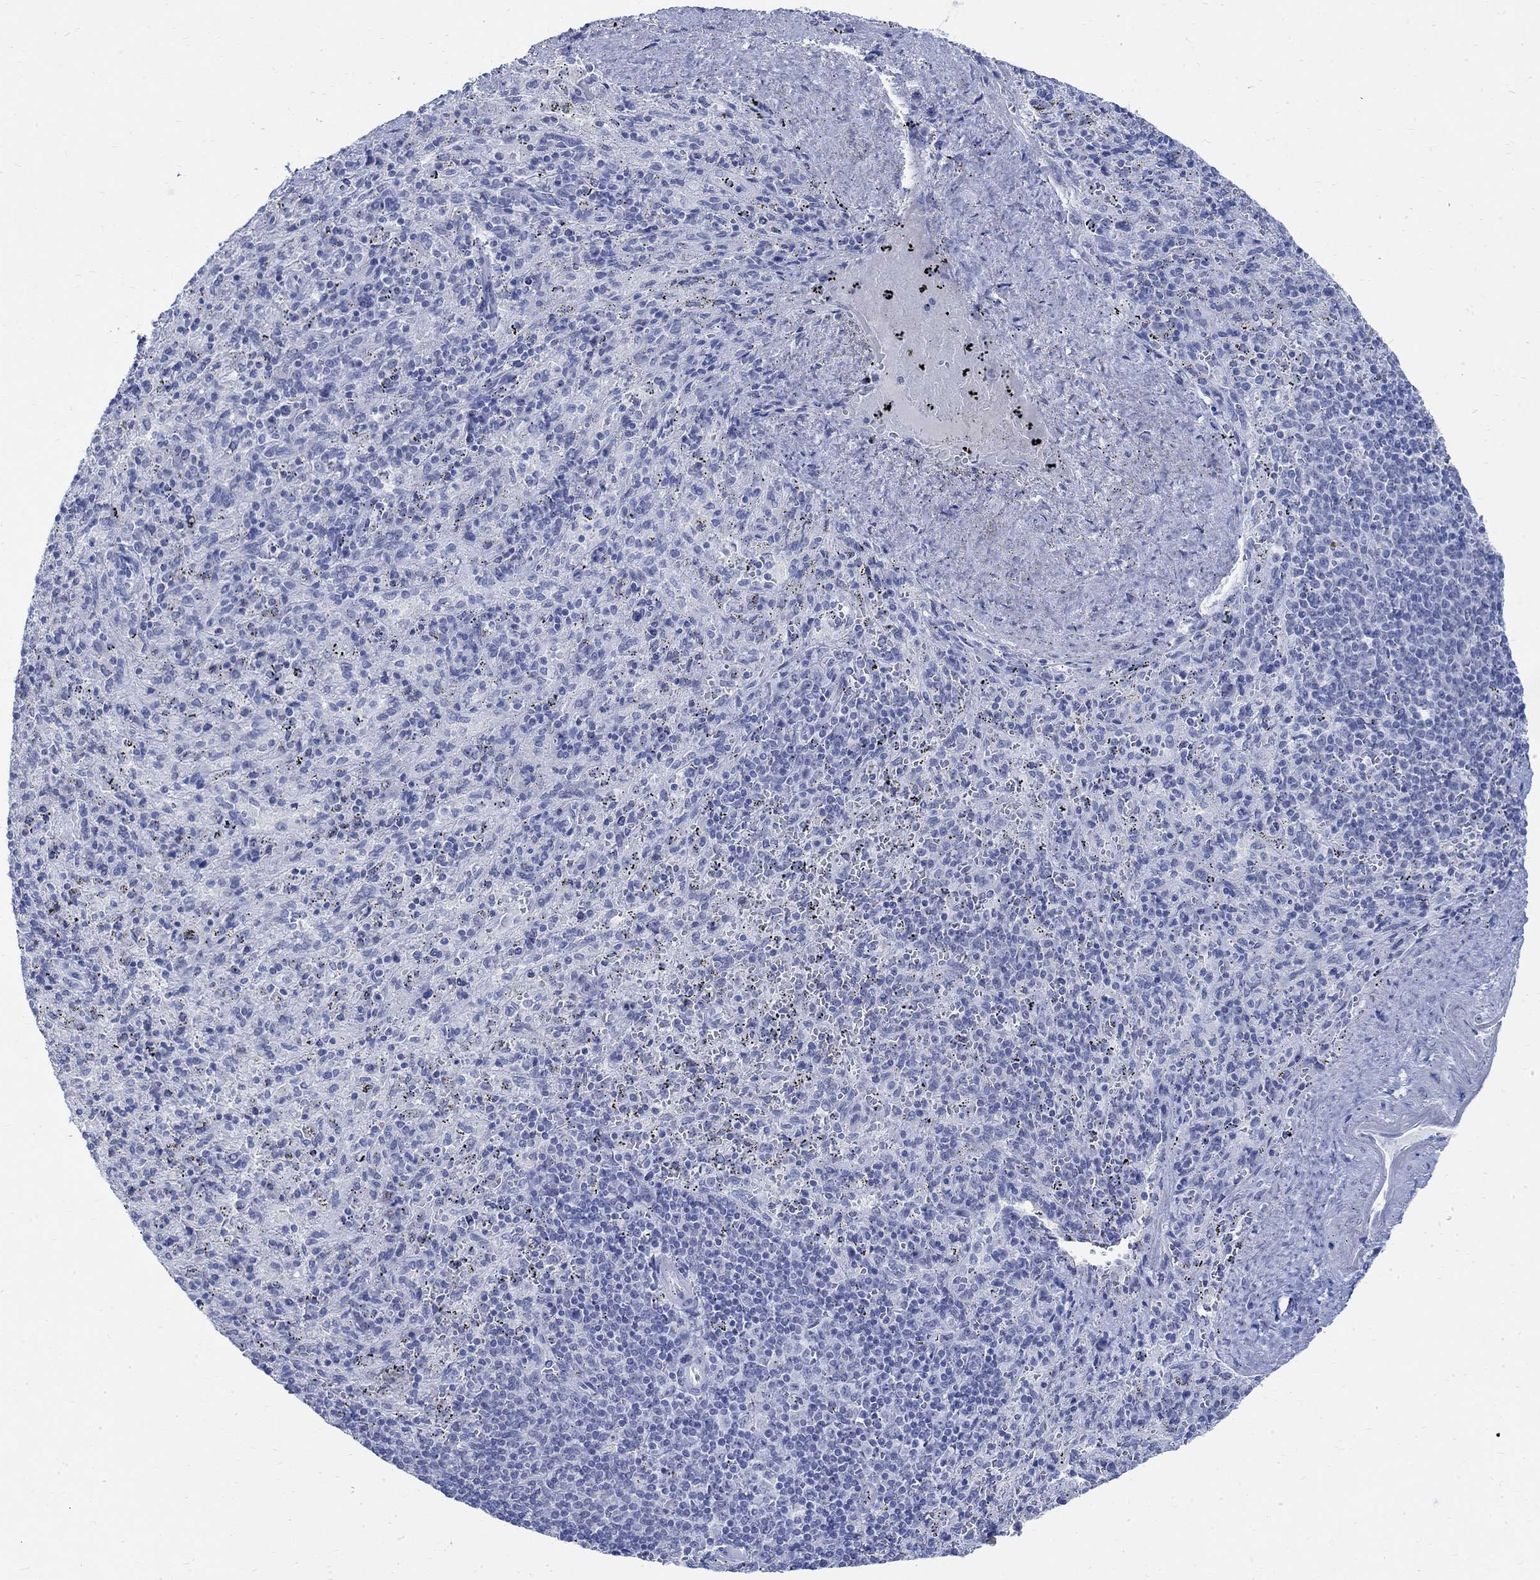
{"staining": {"intensity": "negative", "quantity": "none", "location": "none"}, "tissue": "spleen", "cell_type": "Cells in red pulp", "image_type": "normal", "snomed": [{"axis": "morphology", "description": "Normal tissue, NOS"}, {"axis": "topography", "description": "Spleen"}], "caption": "Cells in red pulp are negative for protein expression in normal human spleen.", "gene": "CAMK2N1", "patient": {"sex": "male", "age": 57}}